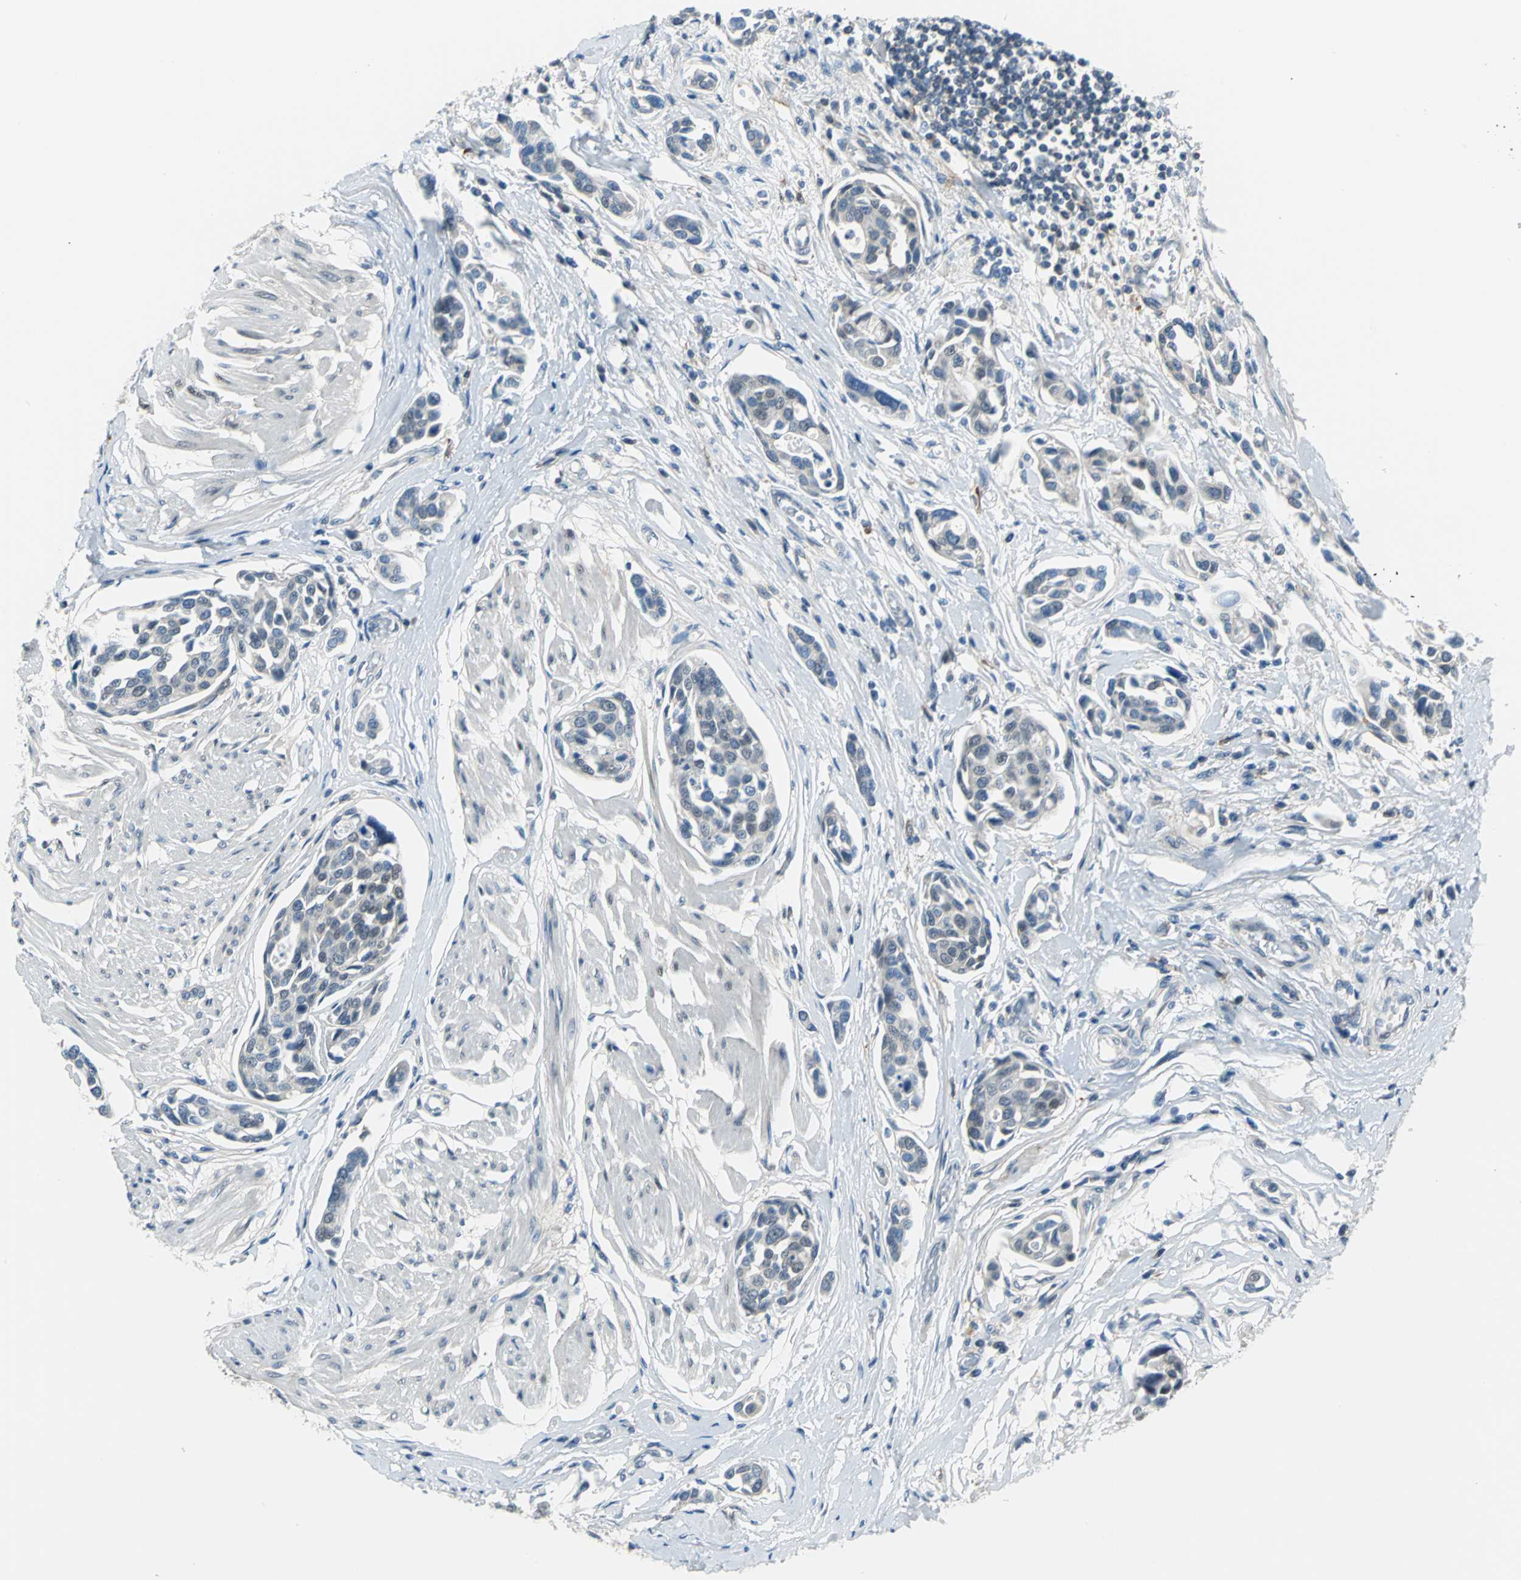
{"staining": {"intensity": "weak", "quantity": "<25%", "location": "cytoplasmic/membranous,nuclear"}, "tissue": "urothelial cancer", "cell_type": "Tumor cells", "image_type": "cancer", "snomed": [{"axis": "morphology", "description": "Urothelial carcinoma, High grade"}, {"axis": "topography", "description": "Urinary bladder"}], "caption": "Protein analysis of urothelial cancer demonstrates no significant positivity in tumor cells. (IHC, brightfield microscopy, high magnification).", "gene": "ZNF415", "patient": {"sex": "male", "age": 78}}